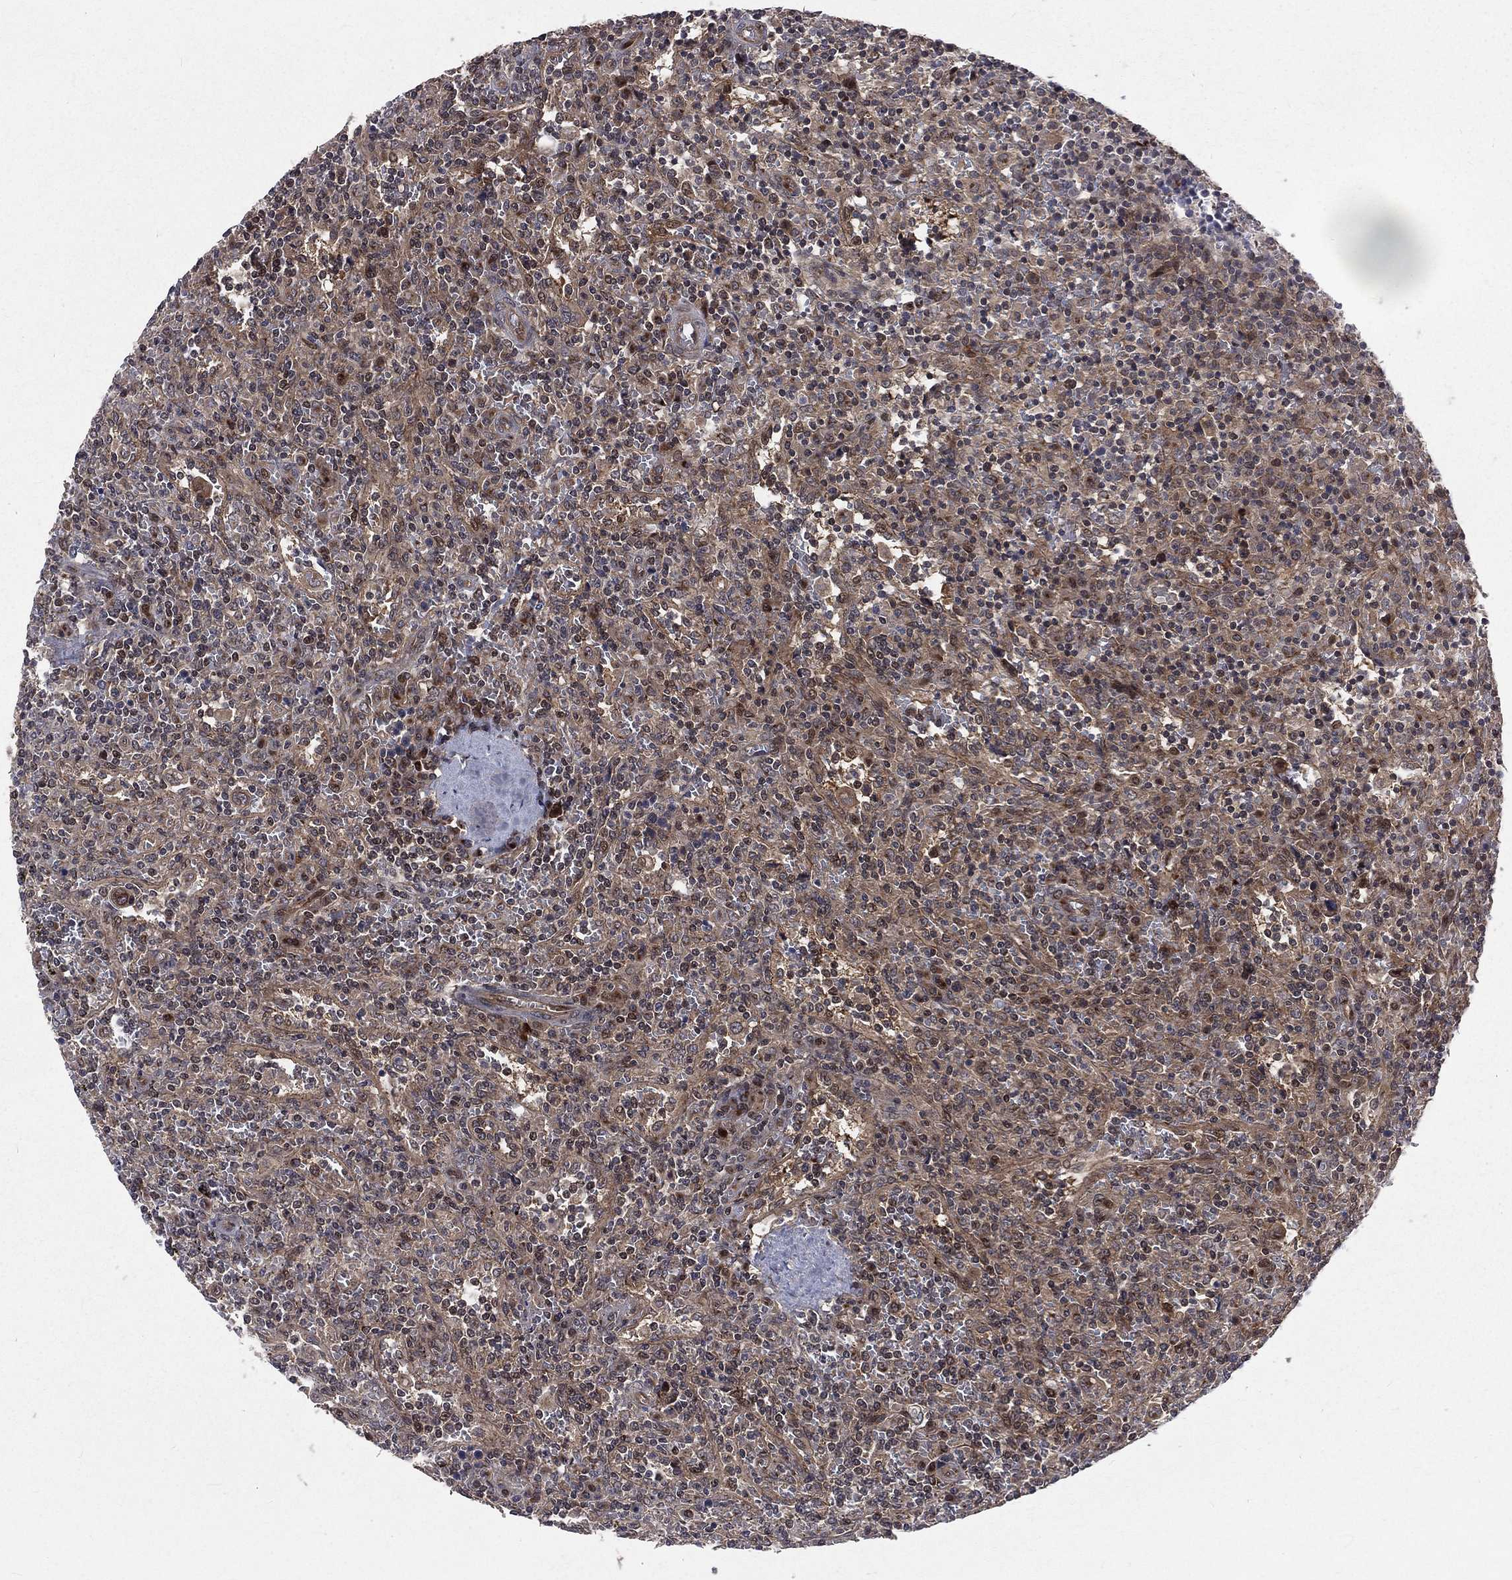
{"staining": {"intensity": "negative", "quantity": "none", "location": "none"}, "tissue": "lymphoma", "cell_type": "Tumor cells", "image_type": "cancer", "snomed": [{"axis": "morphology", "description": "Malignant lymphoma, non-Hodgkin's type, Low grade"}, {"axis": "topography", "description": "Spleen"}], "caption": "There is no significant expression in tumor cells of malignant lymphoma, non-Hodgkin's type (low-grade).", "gene": "ARL3", "patient": {"sex": "male", "age": 62}}